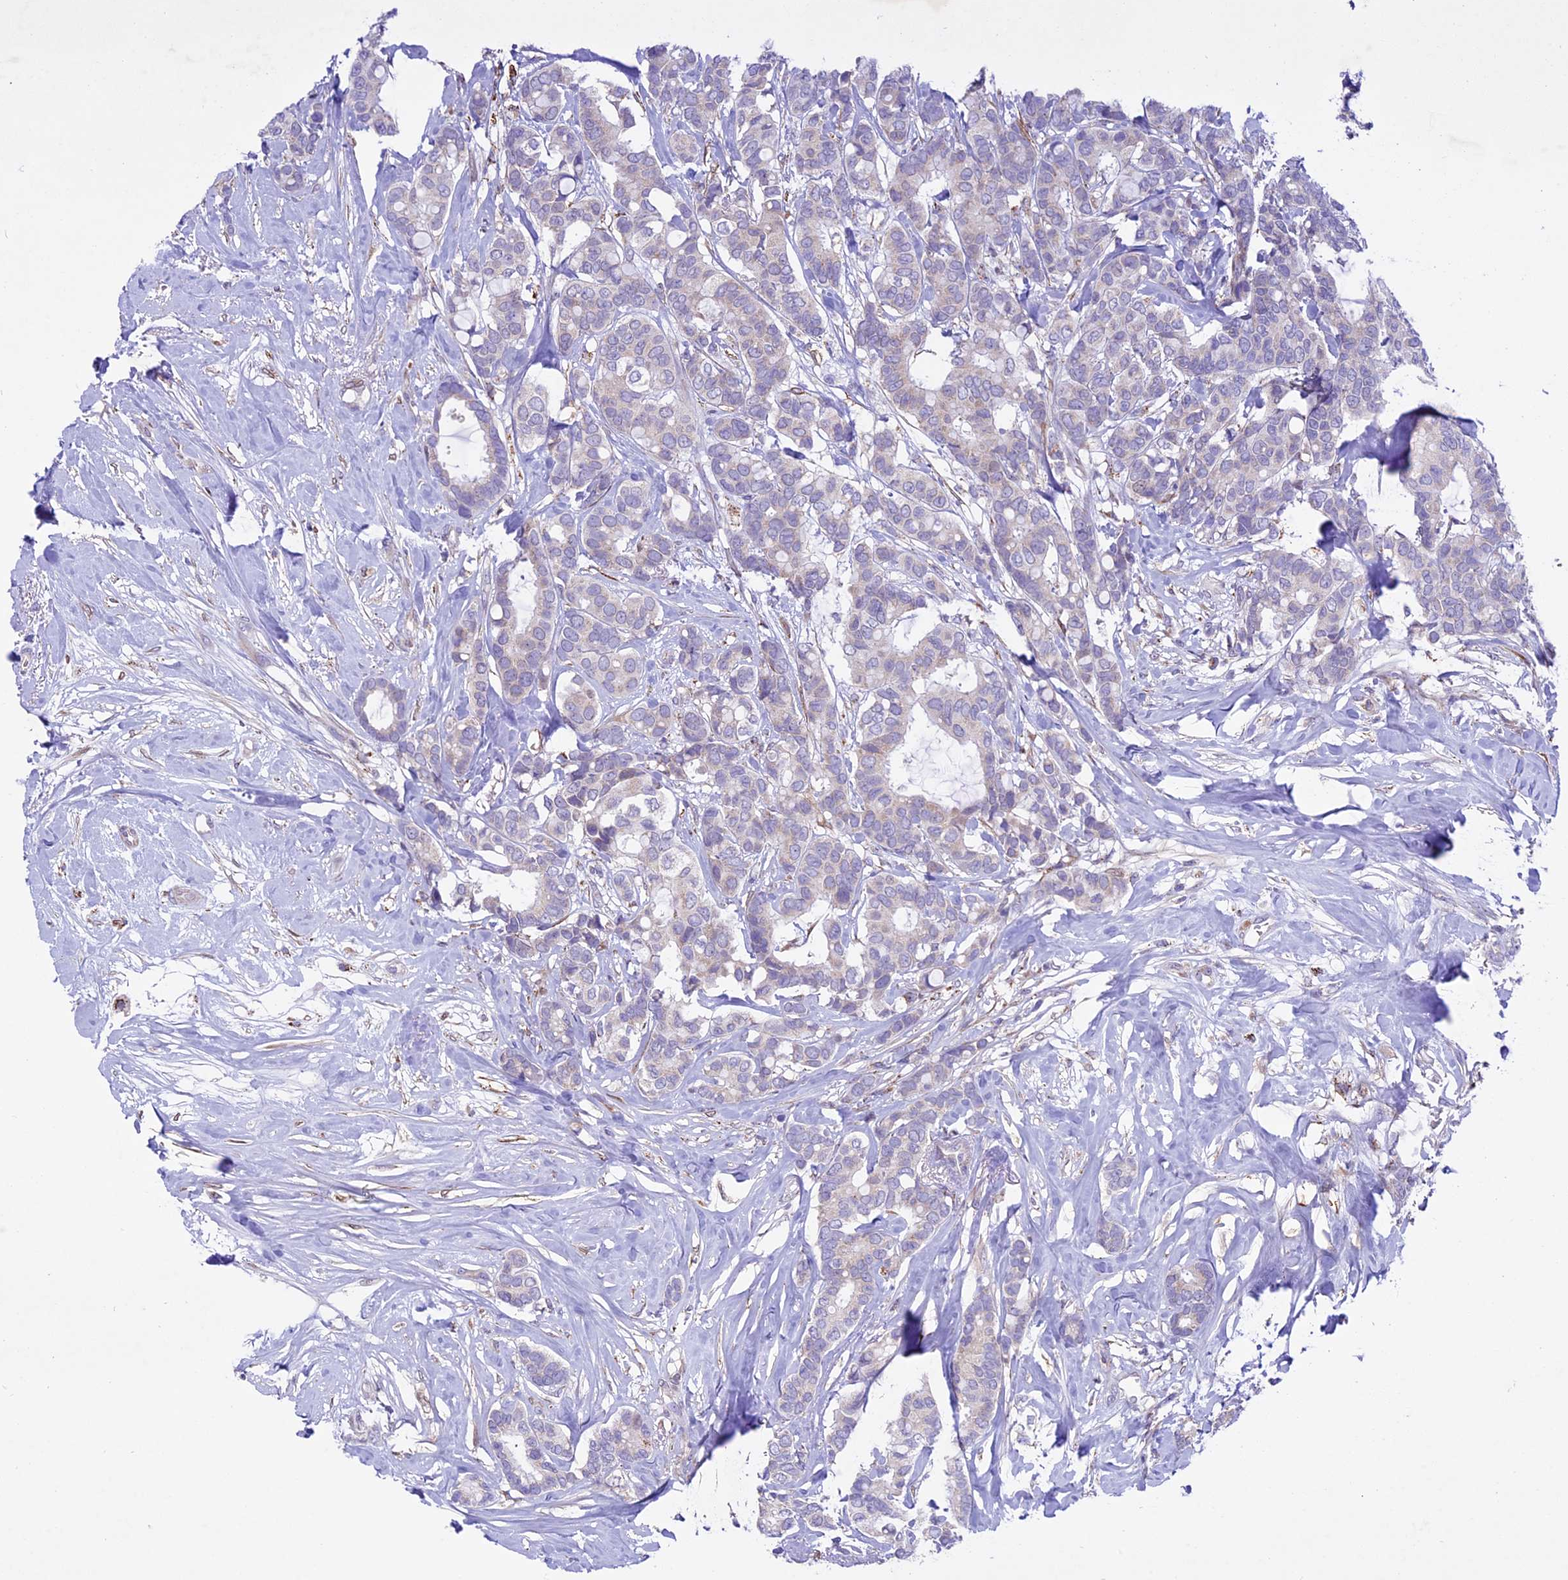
{"staining": {"intensity": "negative", "quantity": "none", "location": "none"}, "tissue": "breast cancer", "cell_type": "Tumor cells", "image_type": "cancer", "snomed": [{"axis": "morphology", "description": "Duct carcinoma"}, {"axis": "topography", "description": "Breast"}], "caption": "This is an IHC micrograph of breast cancer. There is no staining in tumor cells.", "gene": "MIEF2", "patient": {"sex": "female", "age": 87}}